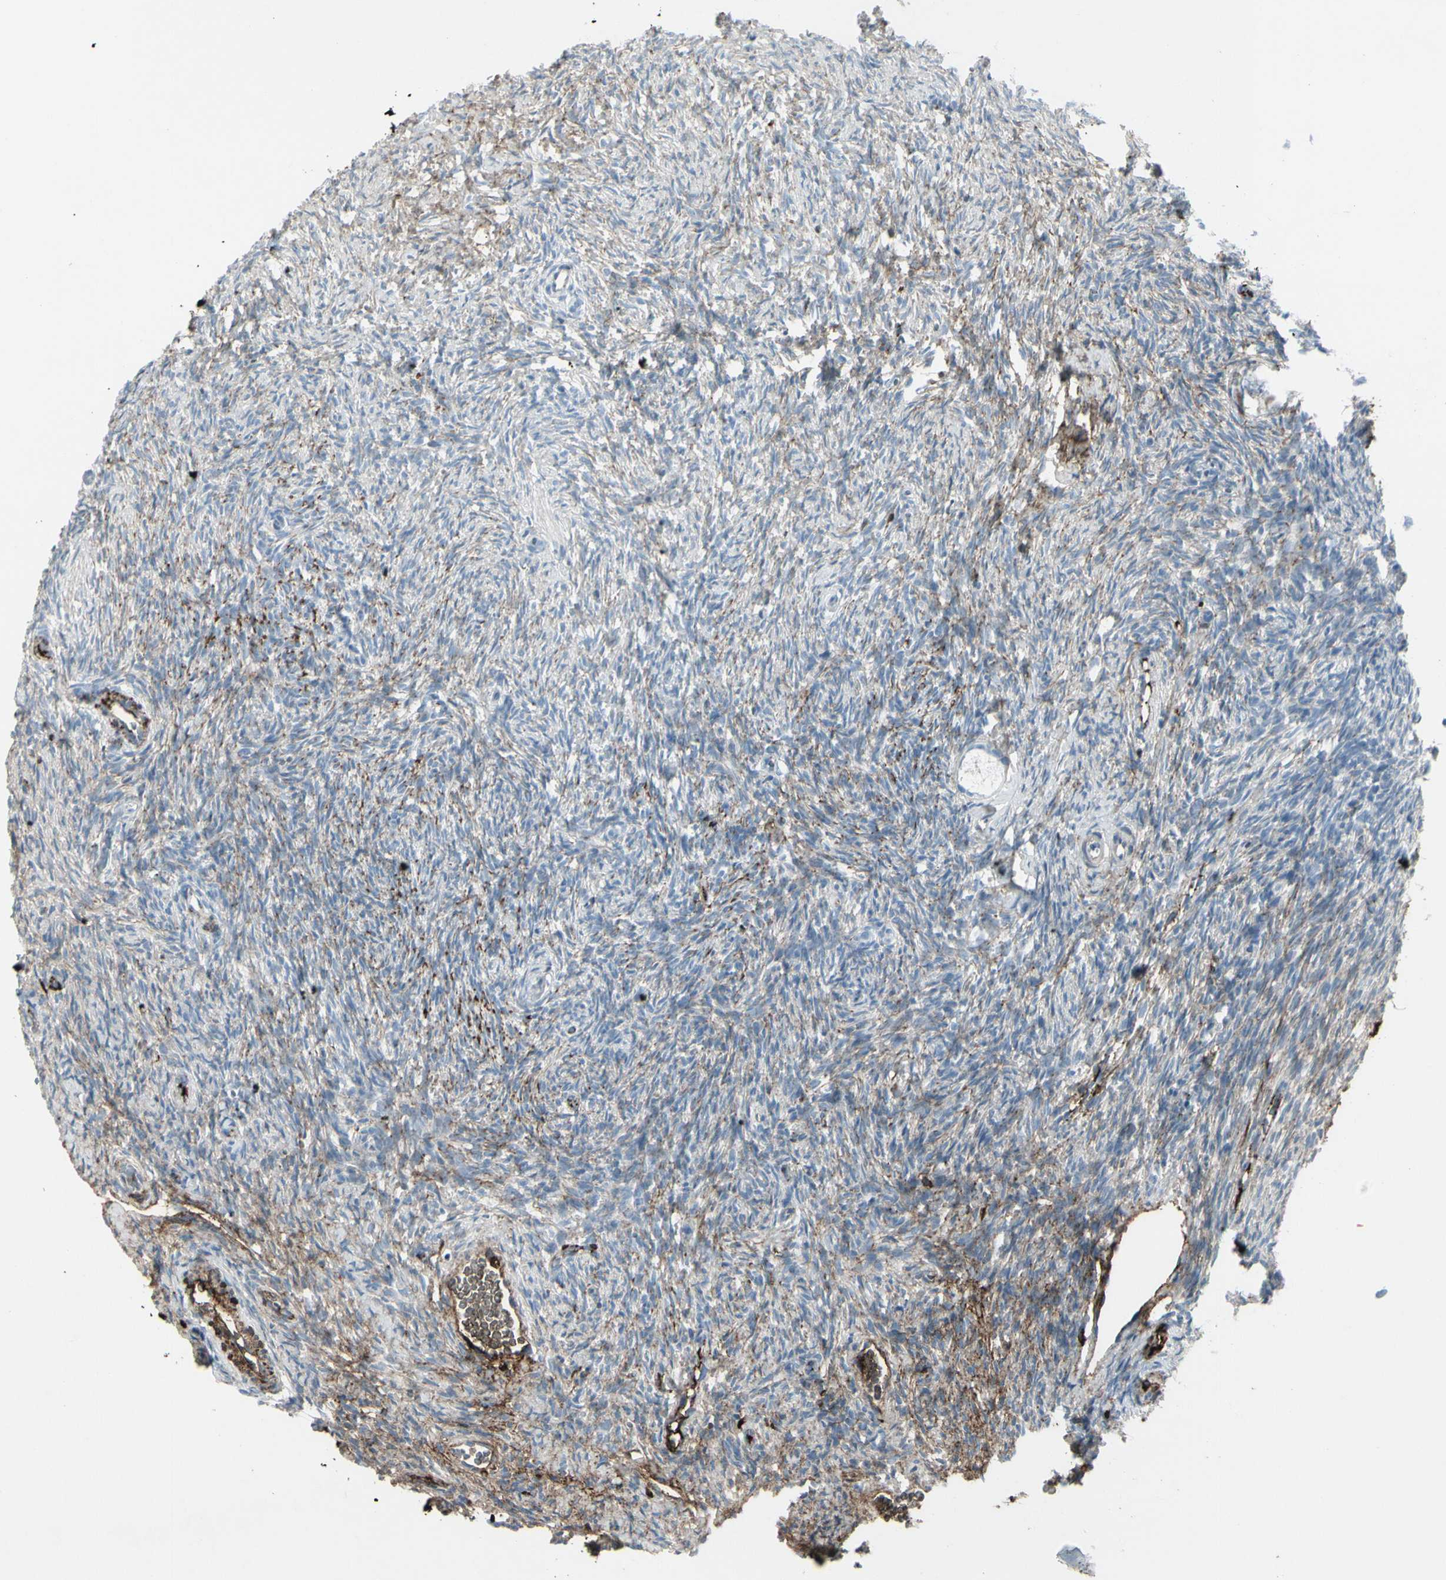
{"staining": {"intensity": "weak", "quantity": "25%-75%", "location": "cytoplasmic/membranous"}, "tissue": "ovary", "cell_type": "Ovarian stroma cells", "image_type": "normal", "snomed": [{"axis": "morphology", "description": "Normal tissue, NOS"}, {"axis": "topography", "description": "Ovary"}], "caption": "Normal ovary exhibits weak cytoplasmic/membranous staining in about 25%-75% of ovarian stroma cells, visualized by immunohistochemistry.", "gene": "IGHG1", "patient": {"sex": "female", "age": 35}}